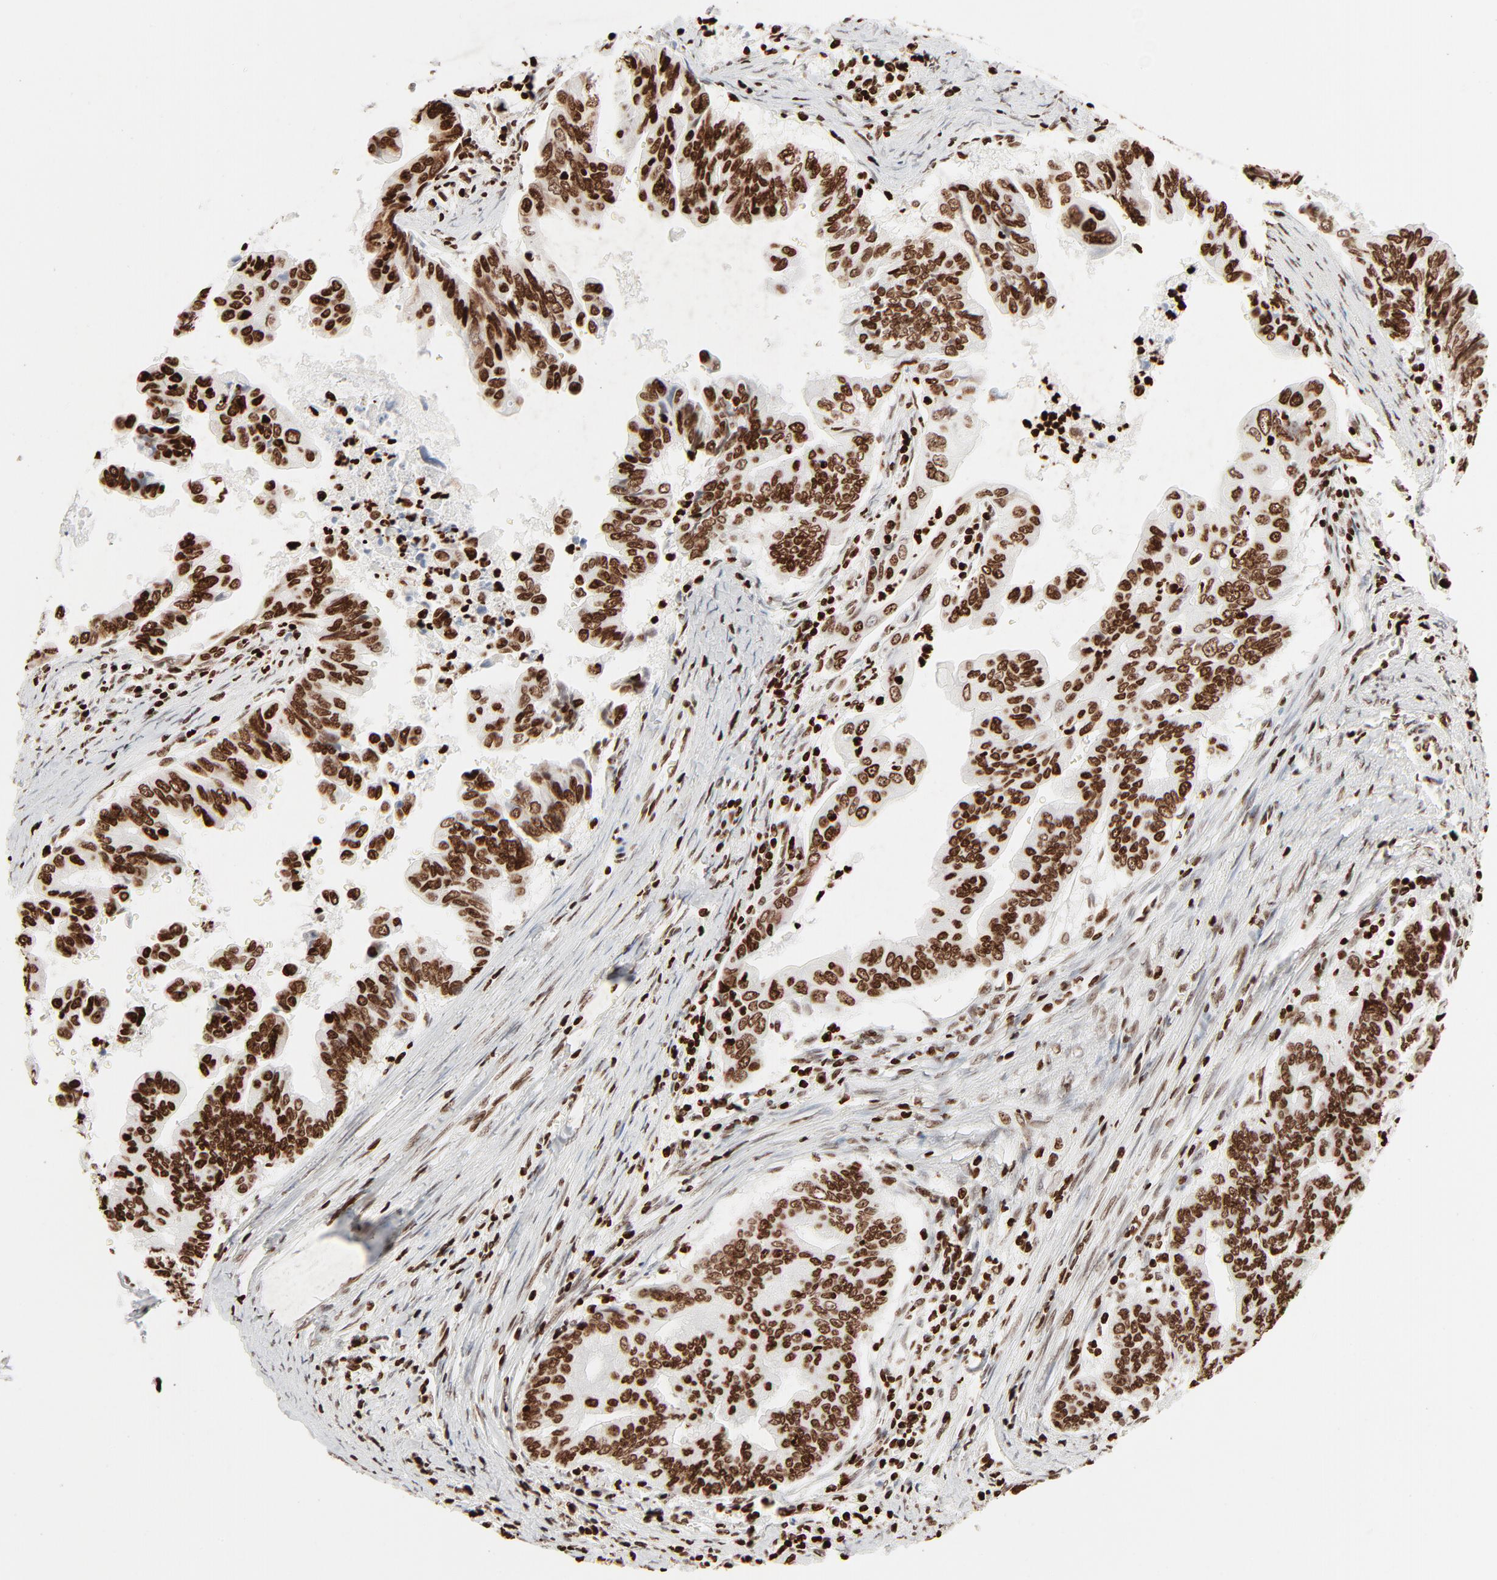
{"staining": {"intensity": "strong", "quantity": ">75%", "location": "nuclear"}, "tissue": "stomach cancer", "cell_type": "Tumor cells", "image_type": "cancer", "snomed": [{"axis": "morphology", "description": "Adenocarcinoma, NOS"}, {"axis": "topography", "description": "Stomach, upper"}], "caption": "Tumor cells show strong nuclear positivity in approximately >75% of cells in stomach cancer (adenocarcinoma). (brown staining indicates protein expression, while blue staining denotes nuclei).", "gene": "HMGB2", "patient": {"sex": "male", "age": 80}}